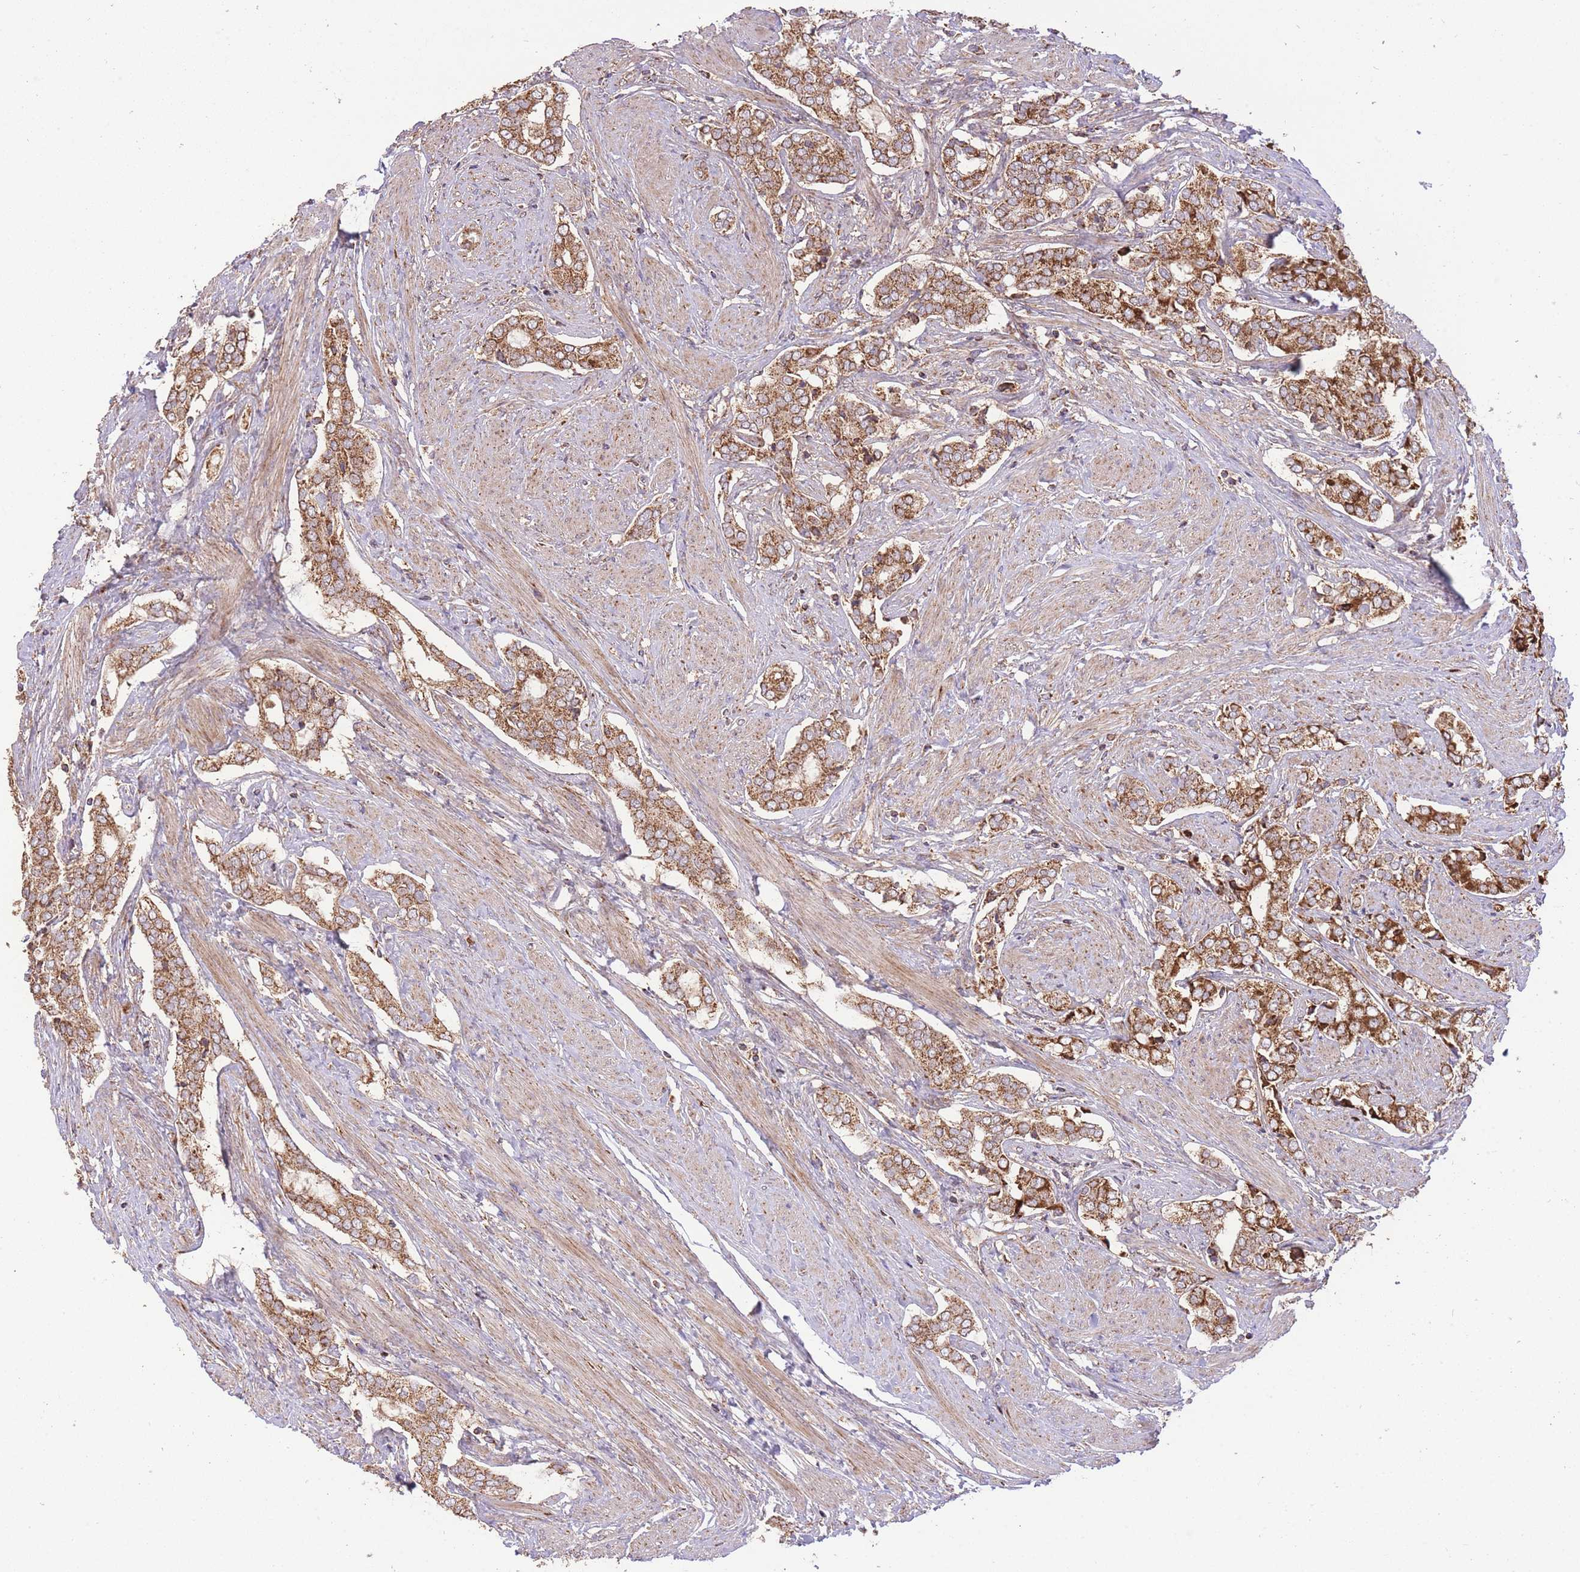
{"staining": {"intensity": "strong", "quantity": ">75%", "location": "cytoplasmic/membranous"}, "tissue": "prostate cancer", "cell_type": "Tumor cells", "image_type": "cancer", "snomed": [{"axis": "morphology", "description": "Adenocarcinoma, High grade"}, {"axis": "topography", "description": "Prostate"}], "caption": "IHC of human prostate adenocarcinoma (high-grade) exhibits high levels of strong cytoplasmic/membranous expression in about >75% of tumor cells. (IHC, brightfield microscopy, high magnification).", "gene": "PREP", "patient": {"sex": "male", "age": 71}}